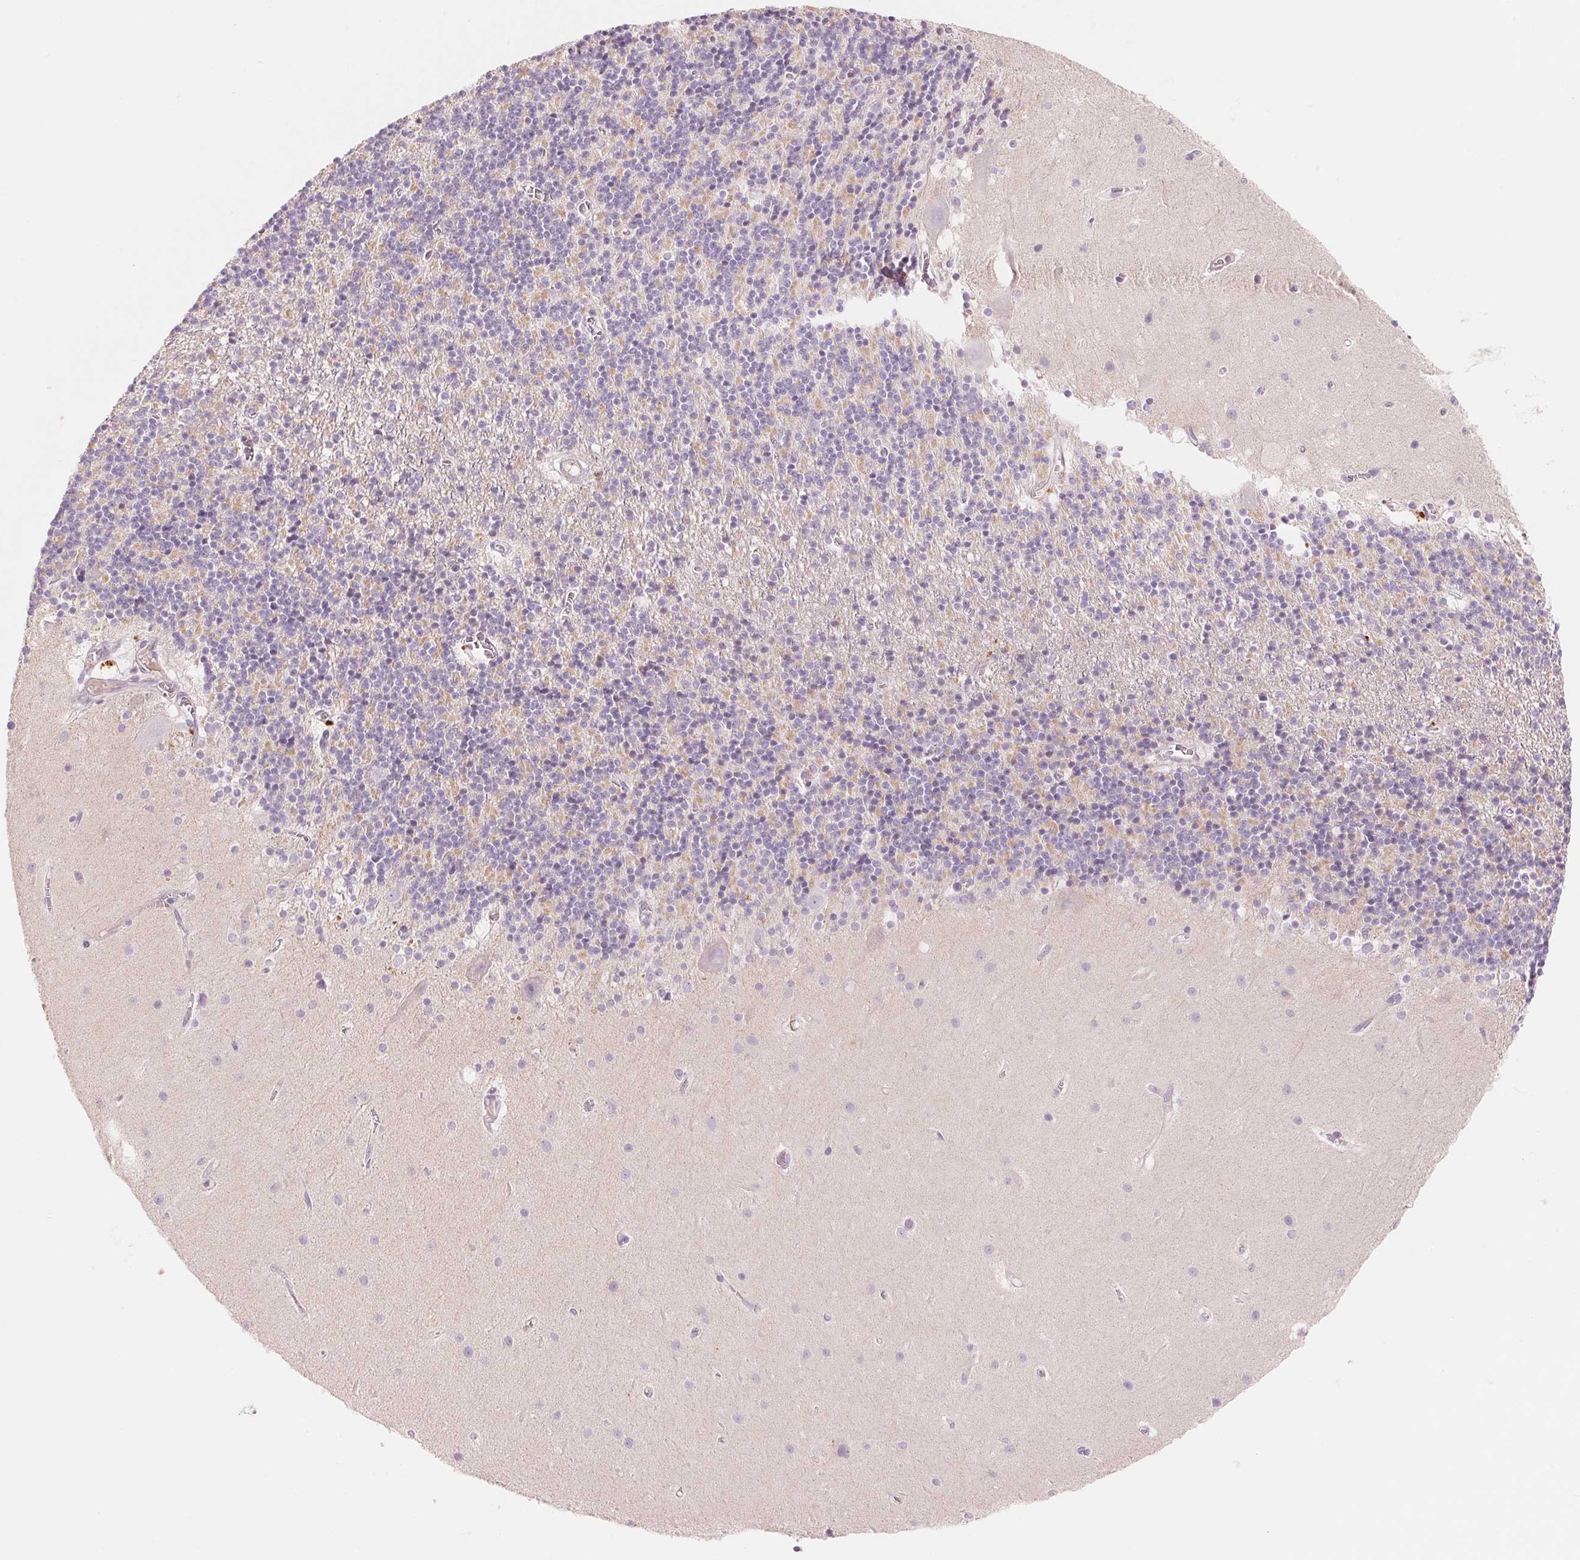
{"staining": {"intensity": "weak", "quantity": "25%-75%", "location": "cytoplasmic/membranous"}, "tissue": "cerebellum", "cell_type": "Cells in granular layer", "image_type": "normal", "snomed": [{"axis": "morphology", "description": "Normal tissue, NOS"}, {"axis": "topography", "description": "Cerebellum"}], "caption": "Cerebellum stained with IHC displays weak cytoplasmic/membranous expression in approximately 25%-75% of cells in granular layer. The staining was performed using DAB (3,3'-diaminobenzidine) to visualize the protein expression in brown, while the nuclei were stained in blue with hematoxylin (Magnification: 20x).", "gene": "SLC17A4", "patient": {"sex": "male", "age": 70}}